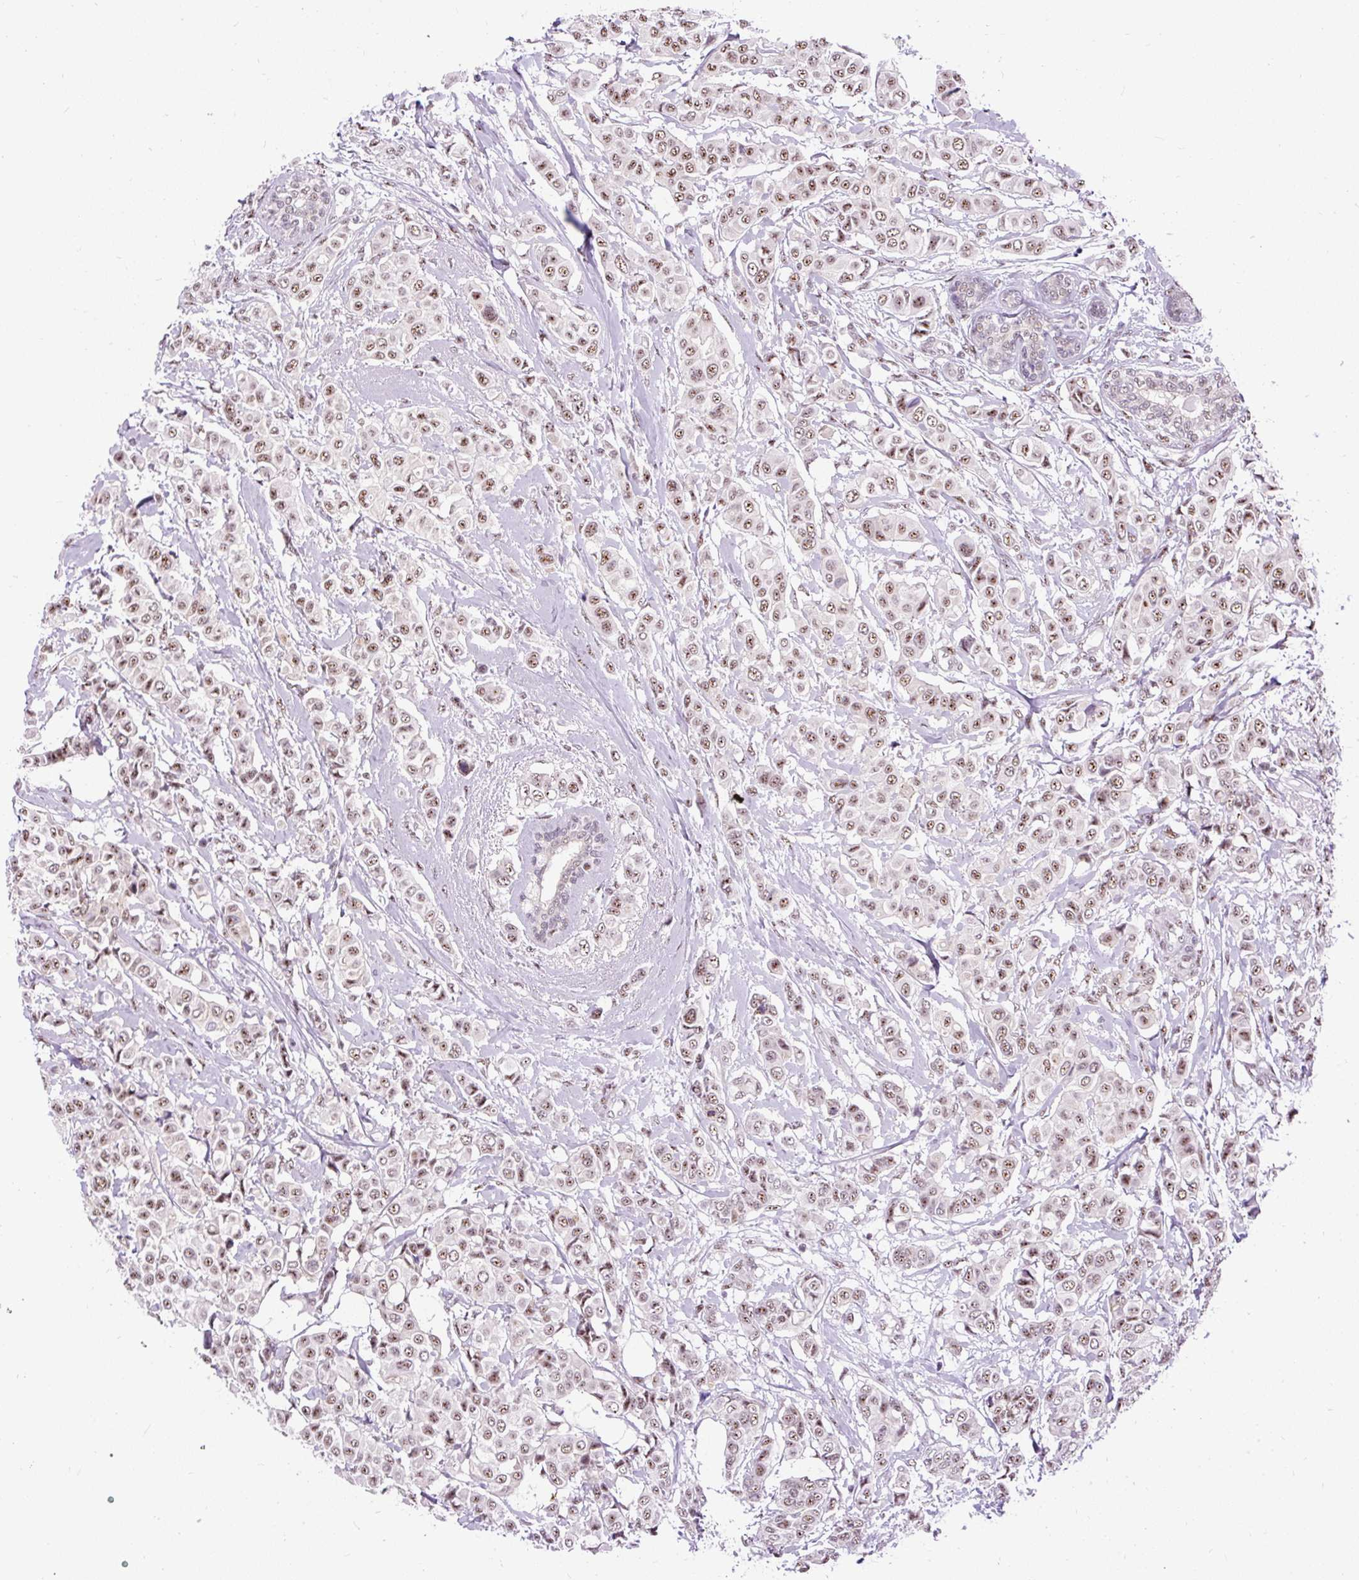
{"staining": {"intensity": "moderate", "quantity": ">75%", "location": "nuclear"}, "tissue": "breast cancer", "cell_type": "Tumor cells", "image_type": "cancer", "snomed": [{"axis": "morphology", "description": "Lobular carcinoma"}, {"axis": "topography", "description": "Breast"}], "caption": "Lobular carcinoma (breast) stained with DAB IHC reveals medium levels of moderate nuclear staining in approximately >75% of tumor cells.", "gene": "SMC5", "patient": {"sex": "female", "age": 51}}